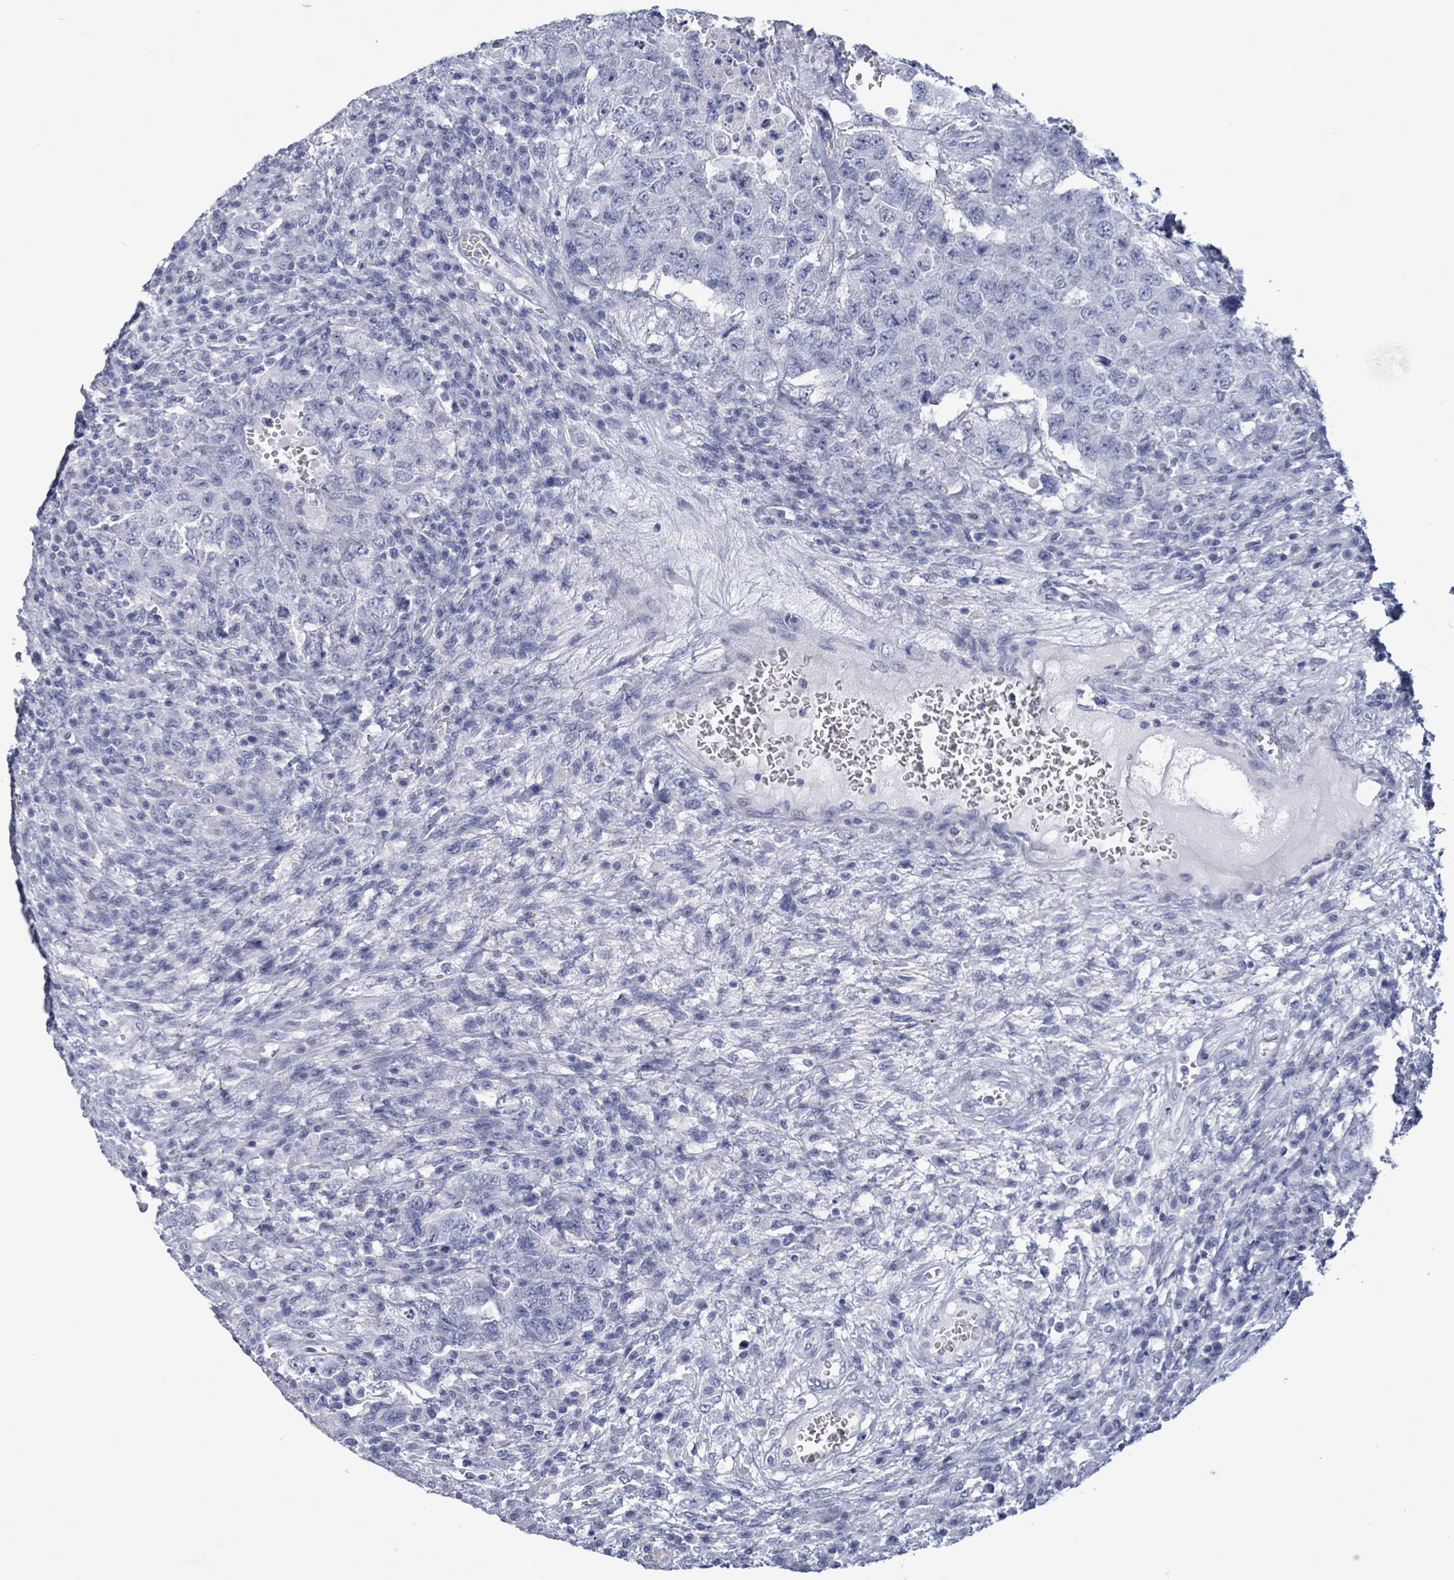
{"staining": {"intensity": "negative", "quantity": "none", "location": "none"}, "tissue": "testis cancer", "cell_type": "Tumor cells", "image_type": "cancer", "snomed": [{"axis": "morphology", "description": "Carcinoma, Embryonal, NOS"}, {"axis": "topography", "description": "Testis"}], "caption": "Immunohistochemistry (IHC) of testis cancer (embryonal carcinoma) demonstrates no staining in tumor cells.", "gene": "NKX2-1", "patient": {"sex": "male", "age": 26}}